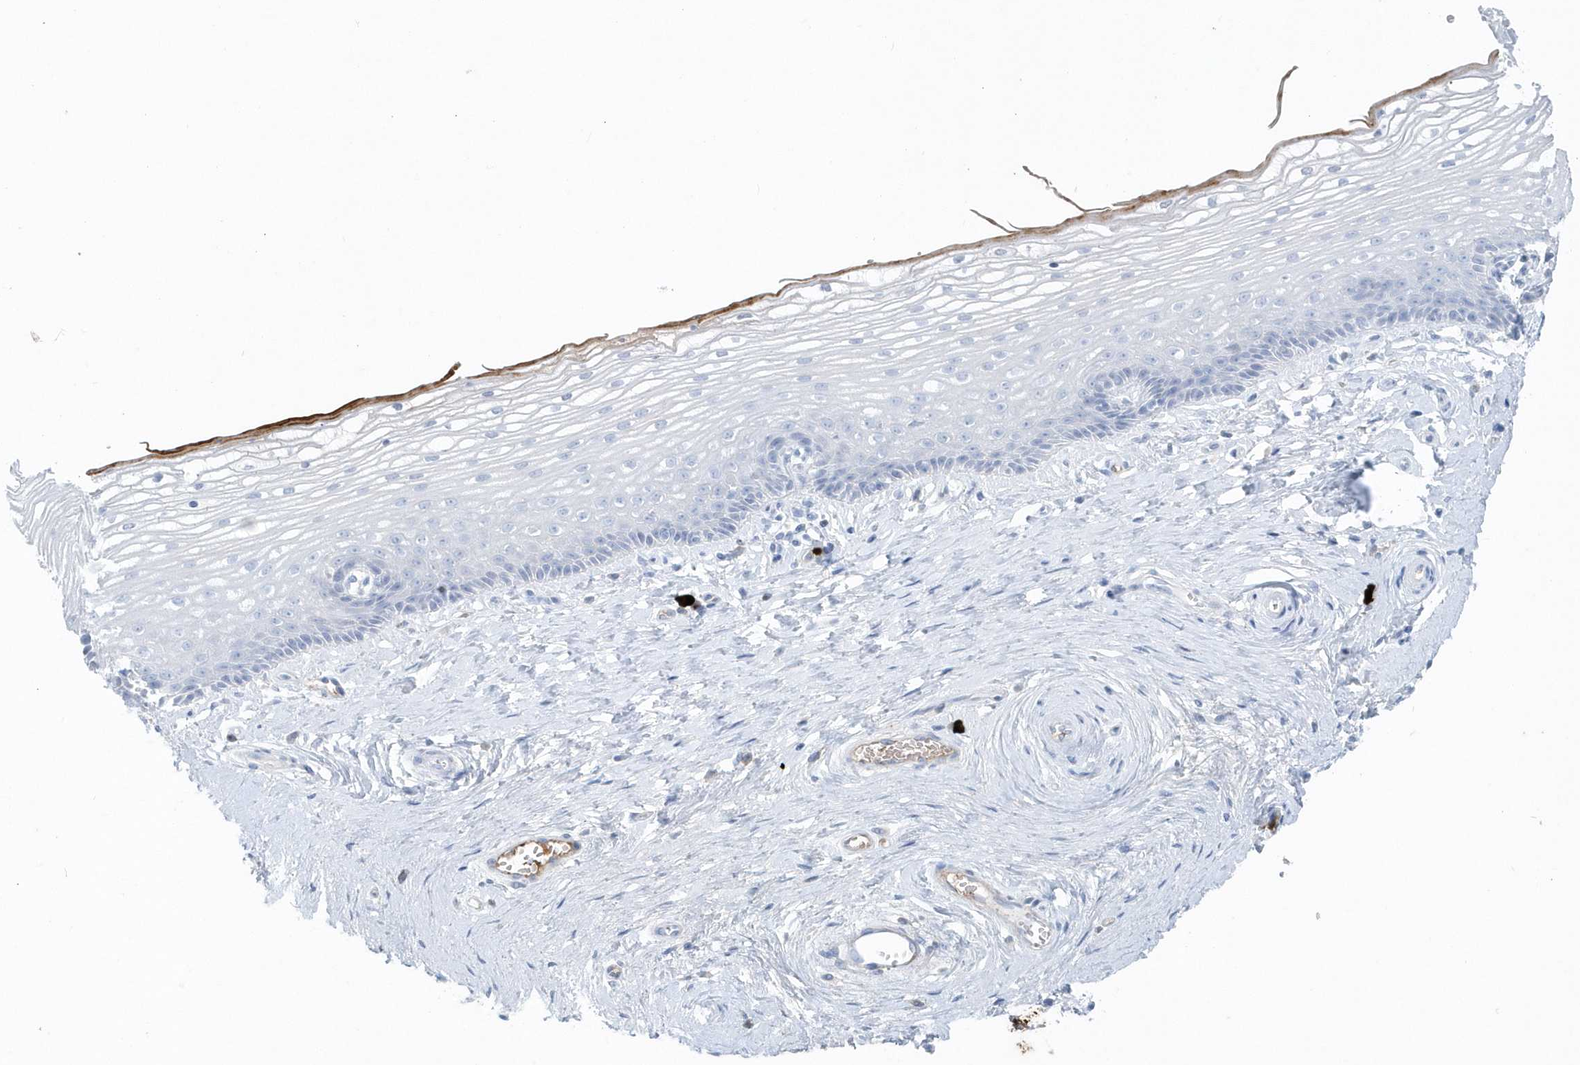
{"staining": {"intensity": "negative", "quantity": "none", "location": "none"}, "tissue": "vagina", "cell_type": "Squamous epithelial cells", "image_type": "normal", "snomed": [{"axis": "morphology", "description": "Normal tissue, NOS"}, {"axis": "topography", "description": "Vagina"}], "caption": "An image of vagina stained for a protein reveals no brown staining in squamous epithelial cells. The staining is performed using DAB (3,3'-diaminobenzidine) brown chromogen with nuclei counter-stained in using hematoxylin.", "gene": "JCHAIN", "patient": {"sex": "female", "age": 46}}